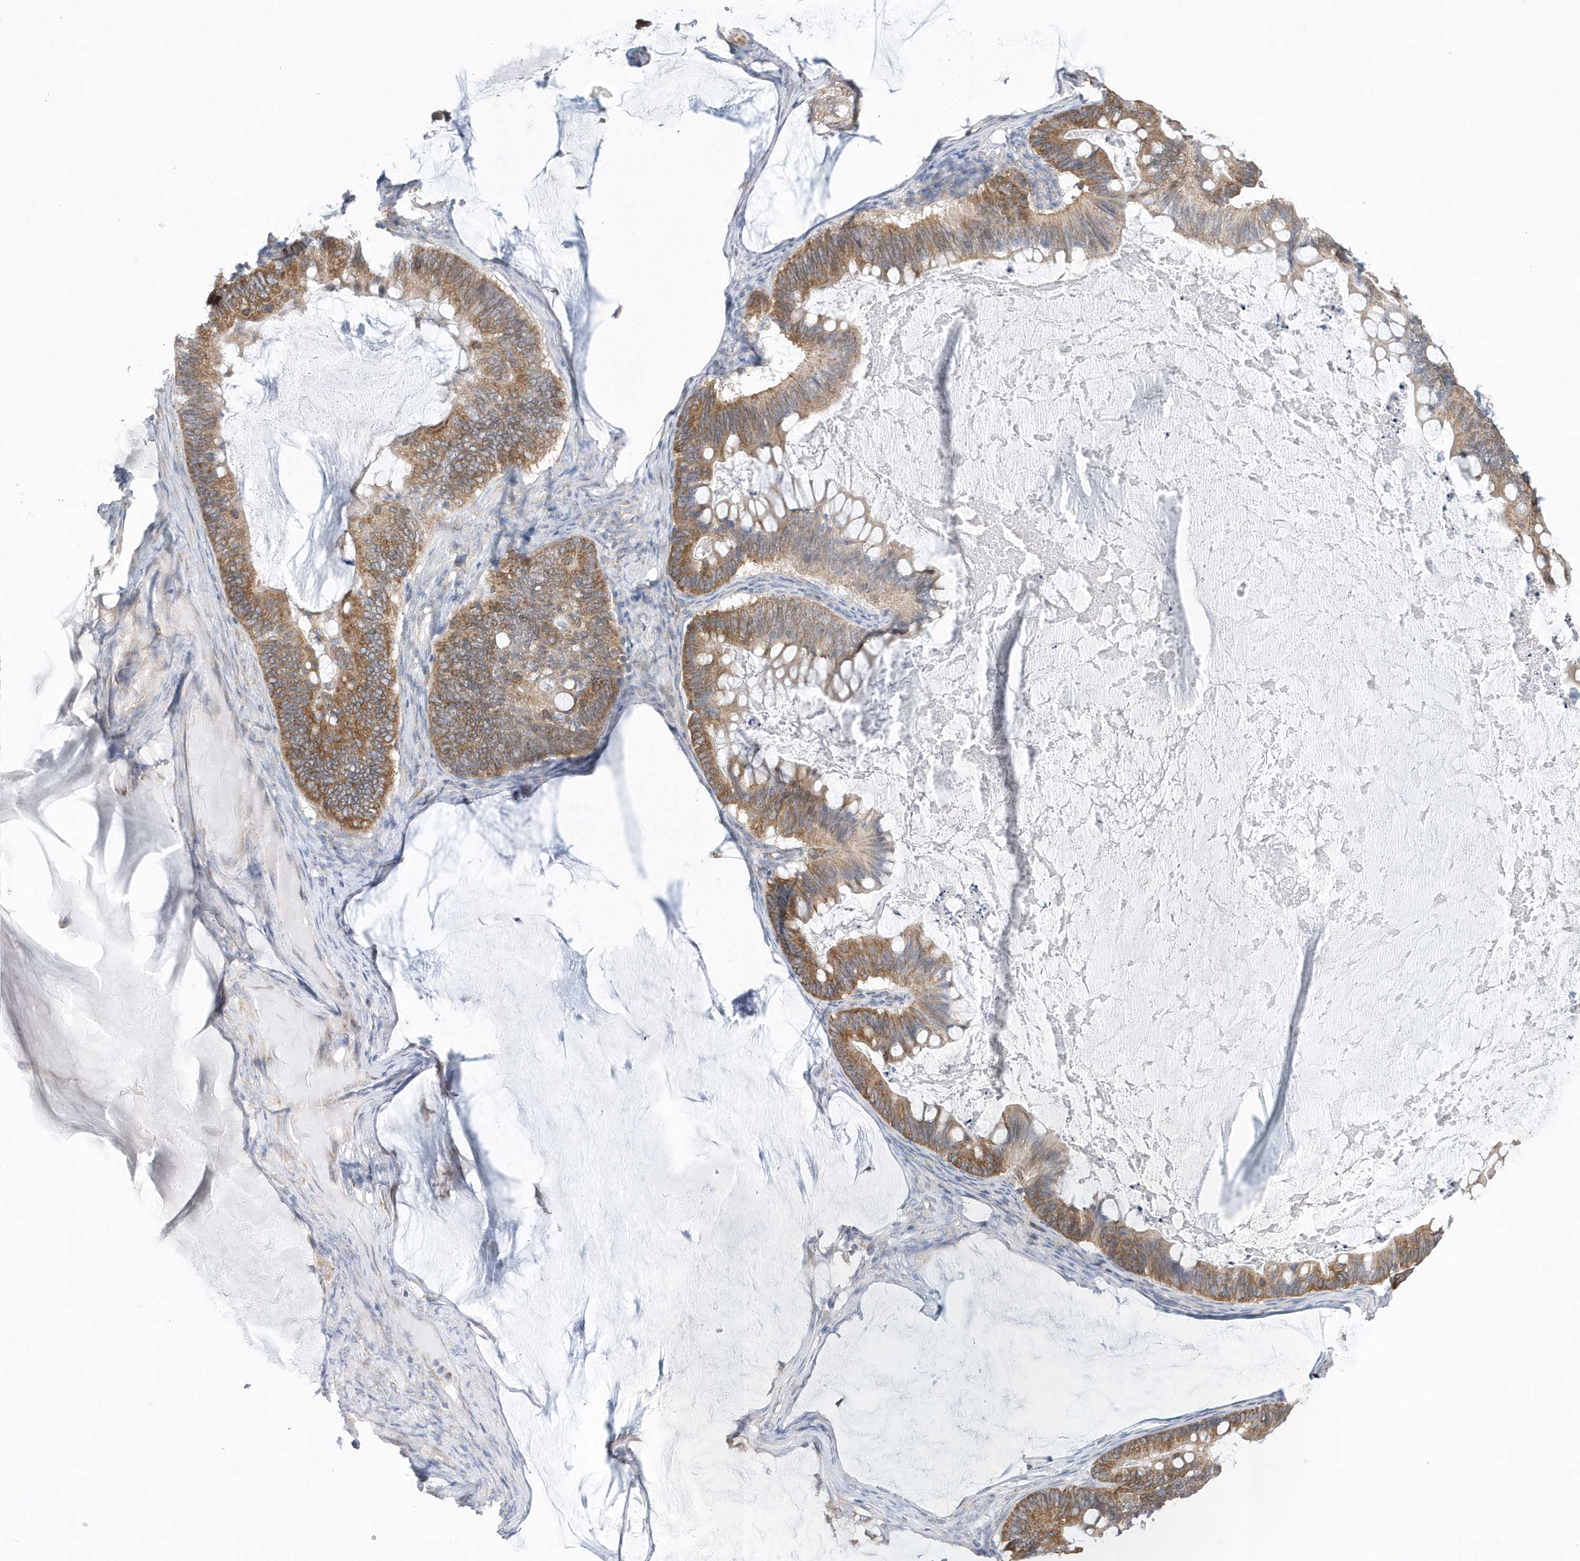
{"staining": {"intensity": "strong", "quantity": ">75%", "location": "cytoplasmic/membranous"}, "tissue": "ovarian cancer", "cell_type": "Tumor cells", "image_type": "cancer", "snomed": [{"axis": "morphology", "description": "Cystadenocarcinoma, mucinous, NOS"}, {"axis": "topography", "description": "Ovary"}], "caption": "Strong cytoplasmic/membranous protein positivity is present in approximately >75% of tumor cells in ovarian mucinous cystadenocarcinoma.", "gene": "SPATA5", "patient": {"sex": "female", "age": 61}}